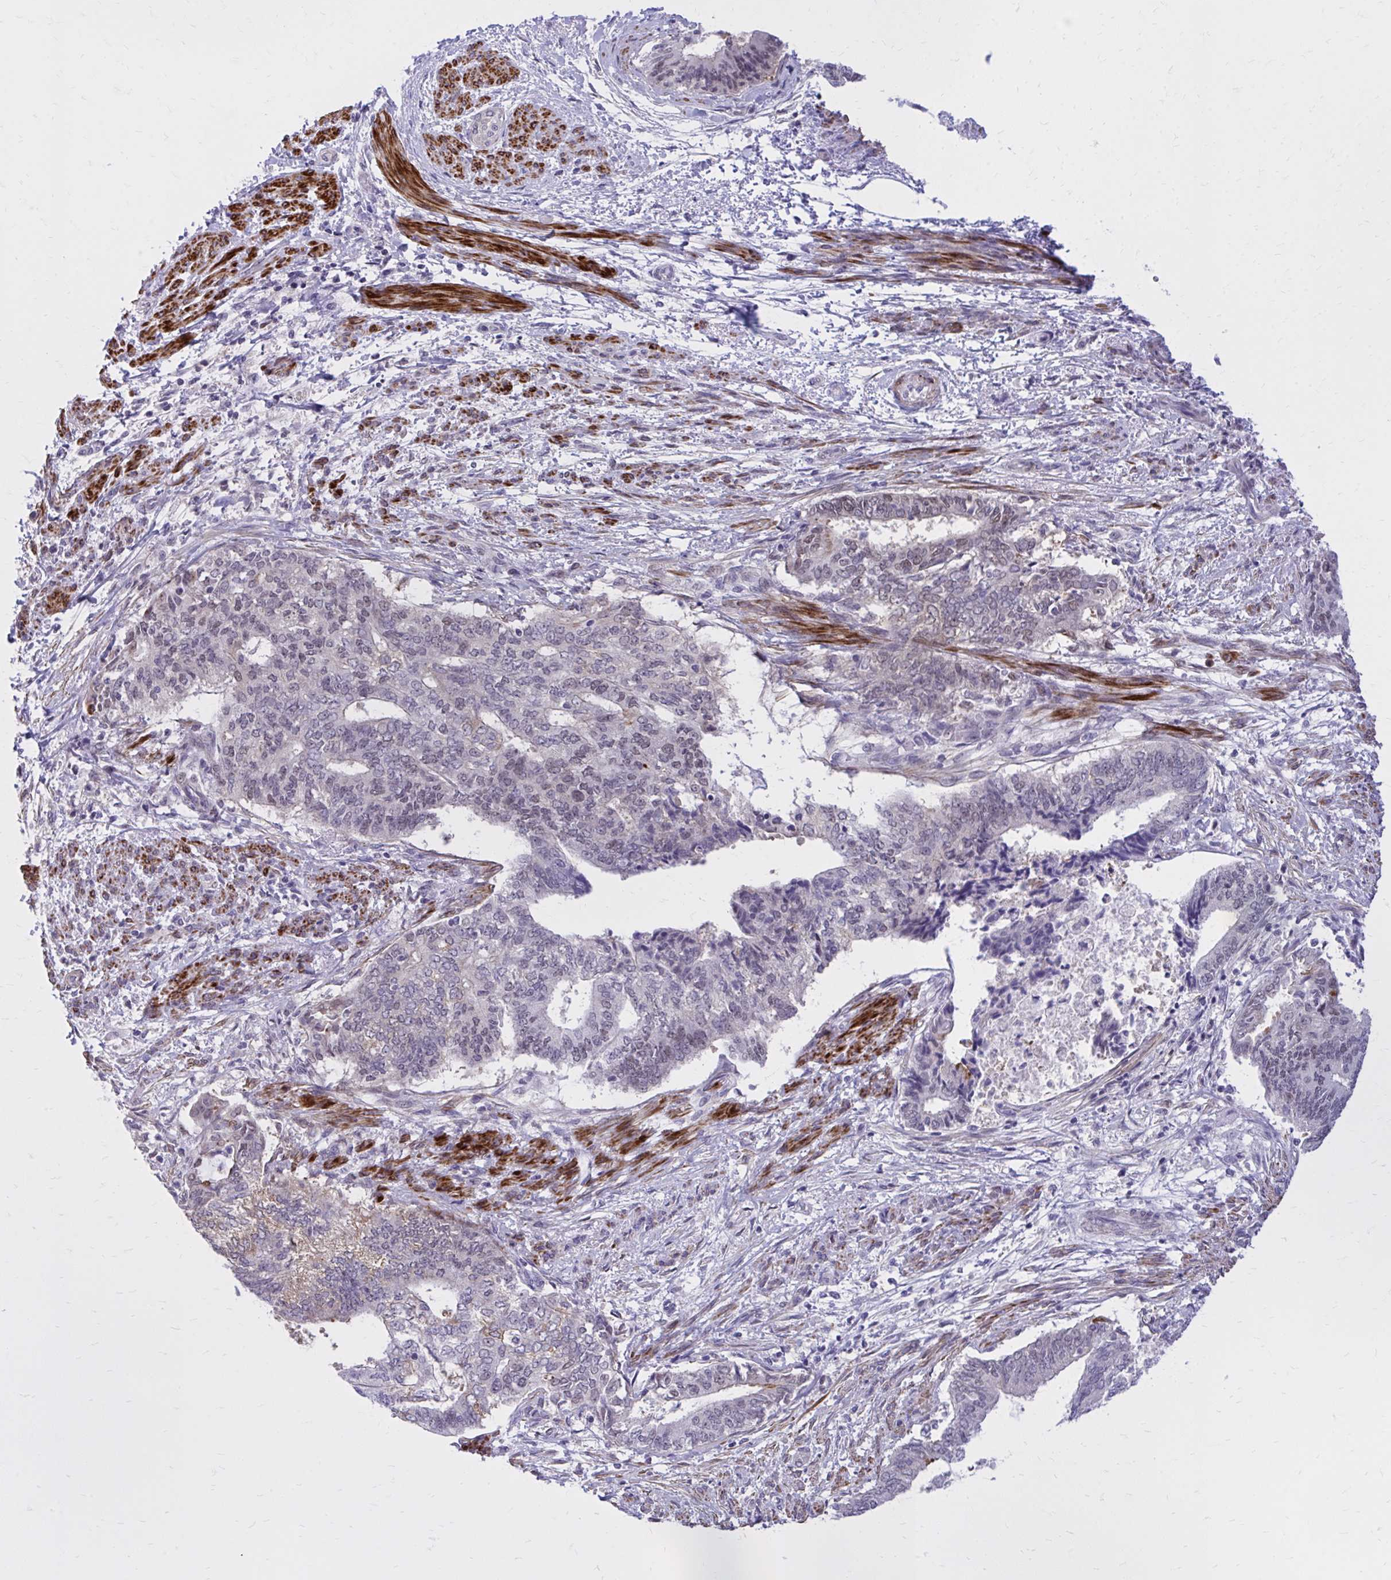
{"staining": {"intensity": "weak", "quantity": "<25%", "location": "nuclear"}, "tissue": "endometrial cancer", "cell_type": "Tumor cells", "image_type": "cancer", "snomed": [{"axis": "morphology", "description": "Adenocarcinoma, NOS"}, {"axis": "topography", "description": "Endometrium"}], "caption": "IHC photomicrograph of human endometrial cancer (adenocarcinoma) stained for a protein (brown), which displays no positivity in tumor cells.", "gene": "ZBTB25", "patient": {"sex": "female", "age": 65}}